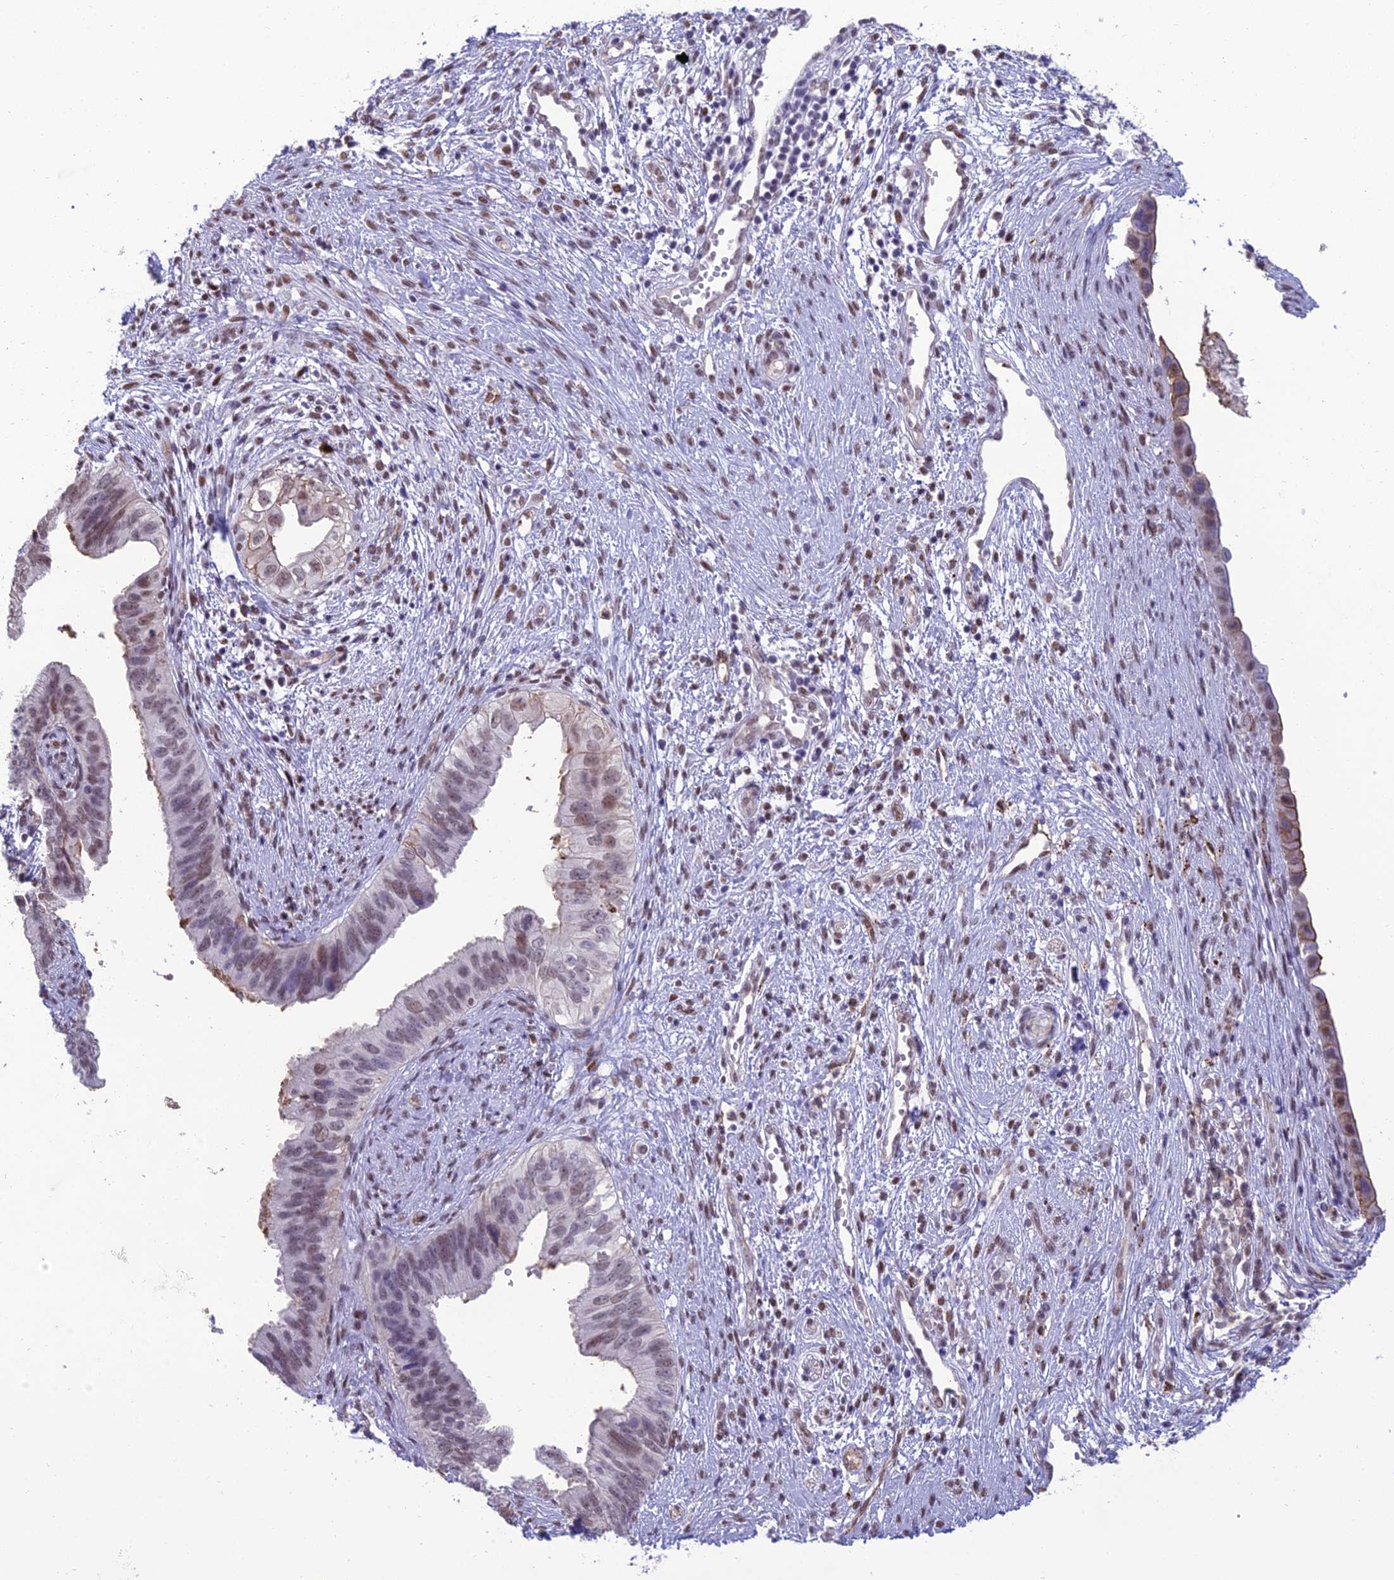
{"staining": {"intensity": "weak", "quantity": "25%-75%", "location": "nuclear"}, "tissue": "cervical cancer", "cell_type": "Tumor cells", "image_type": "cancer", "snomed": [{"axis": "morphology", "description": "Adenocarcinoma, NOS"}, {"axis": "topography", "description": "Cervix"}], "caption": "A brown stain labels weak nuclear expression of a protein in human cervical adenocarcinoma tumor cells.", "gene": "RANBP3", "patient": {"sex": "female", "age": 42}}